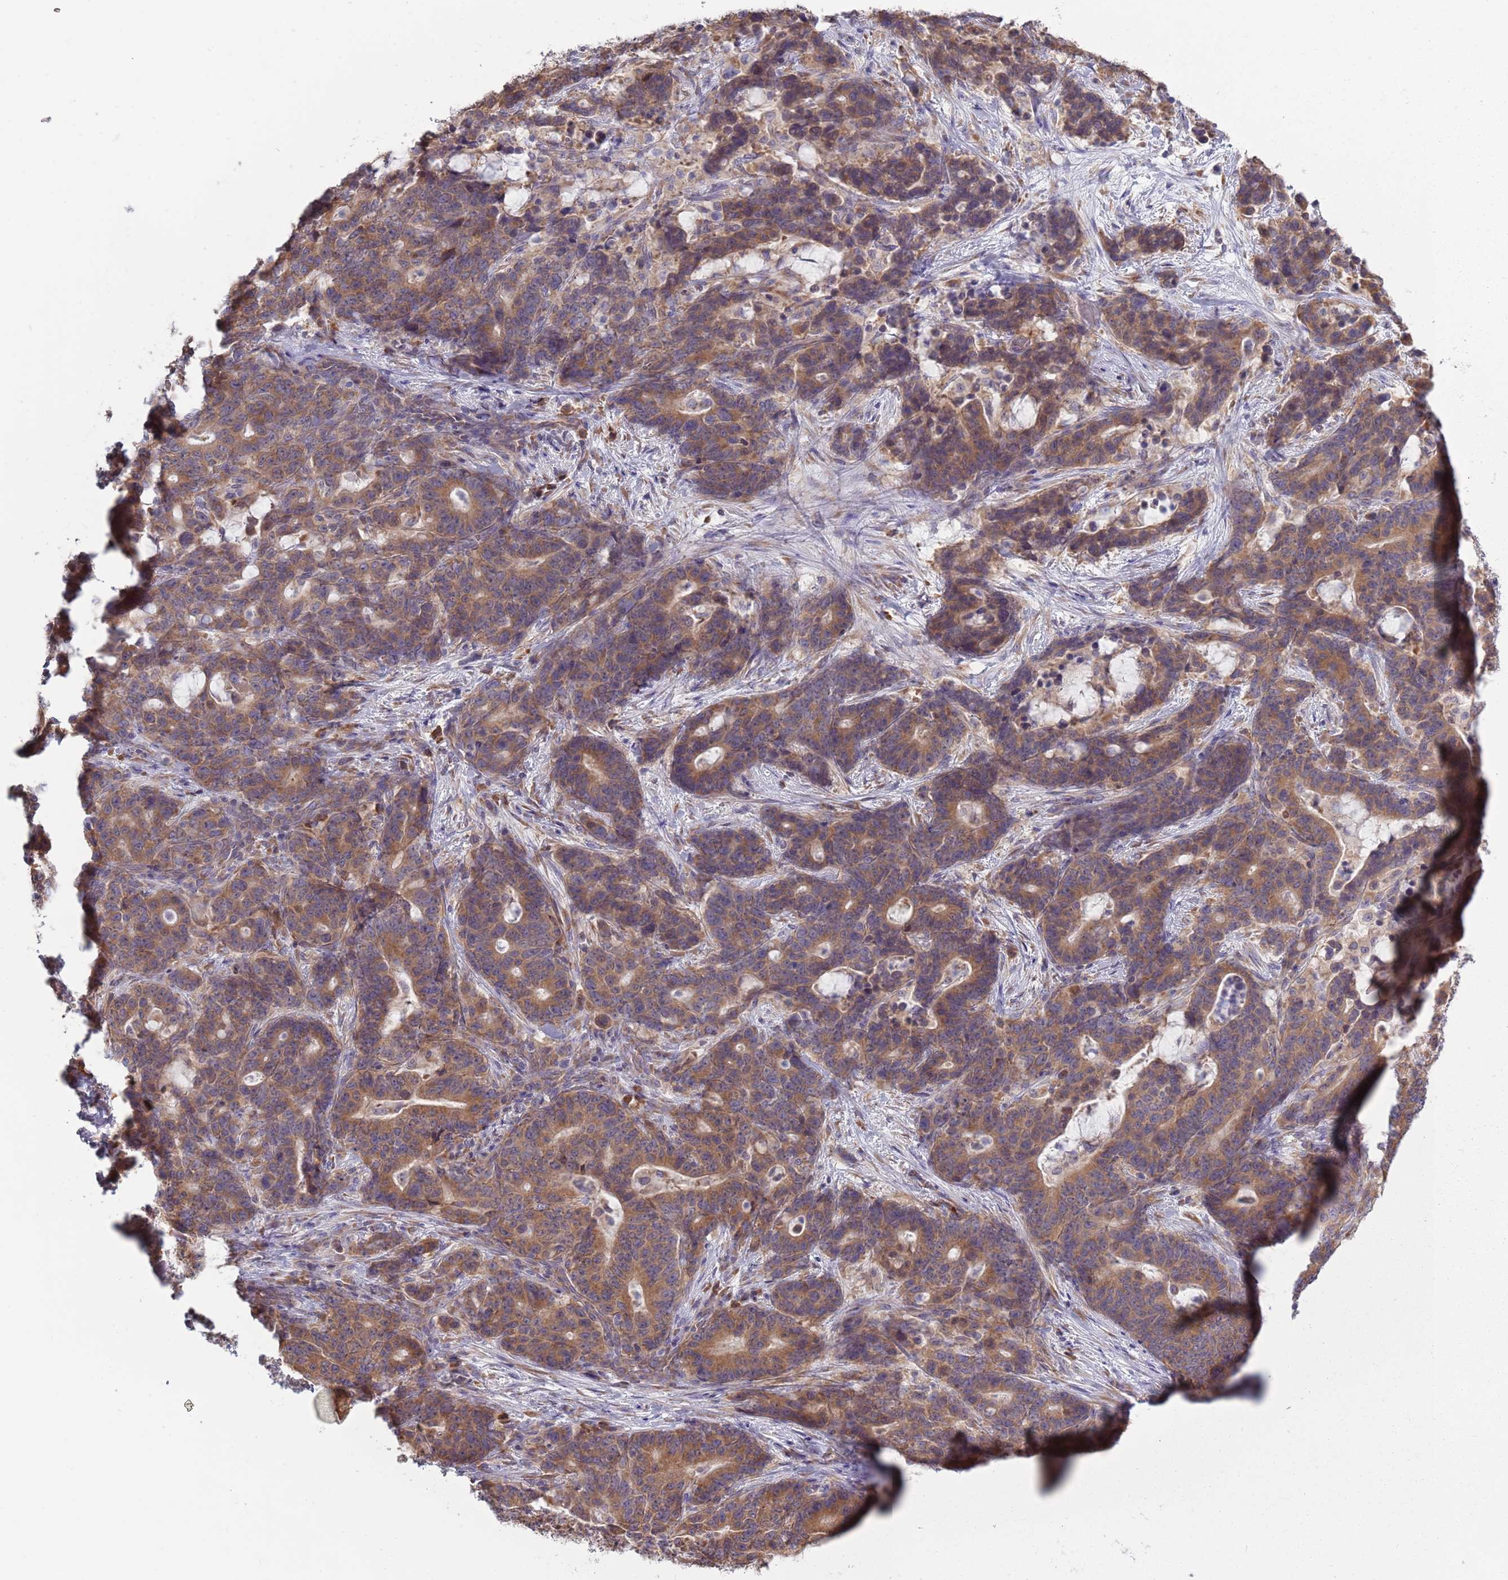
{"staining": {"intensity": "moderate", "quantity": ">75%", "location": "cytoplasmic/membranous"}, "tissue": "stomach cancer", "cell_type": "Tumor cells", "image_type": "cancer", "snomed": [{"axis": "morphology", "description": "Normal tissue, NOS"}, {"axis": "morphology", "description": "Adenocarcinoma, NOS"}, {"axis": "topography", "description": "Stomach"}], "caption": "This is a micrograph of immunohistochemistry (IHC) staining of stomach cancer, which shows moderate staining in the cytoplasmic/membranous of tumor cells.", "gene": "RPL17-C18orf32", "patient": {"sex": "female", "age": 64}}